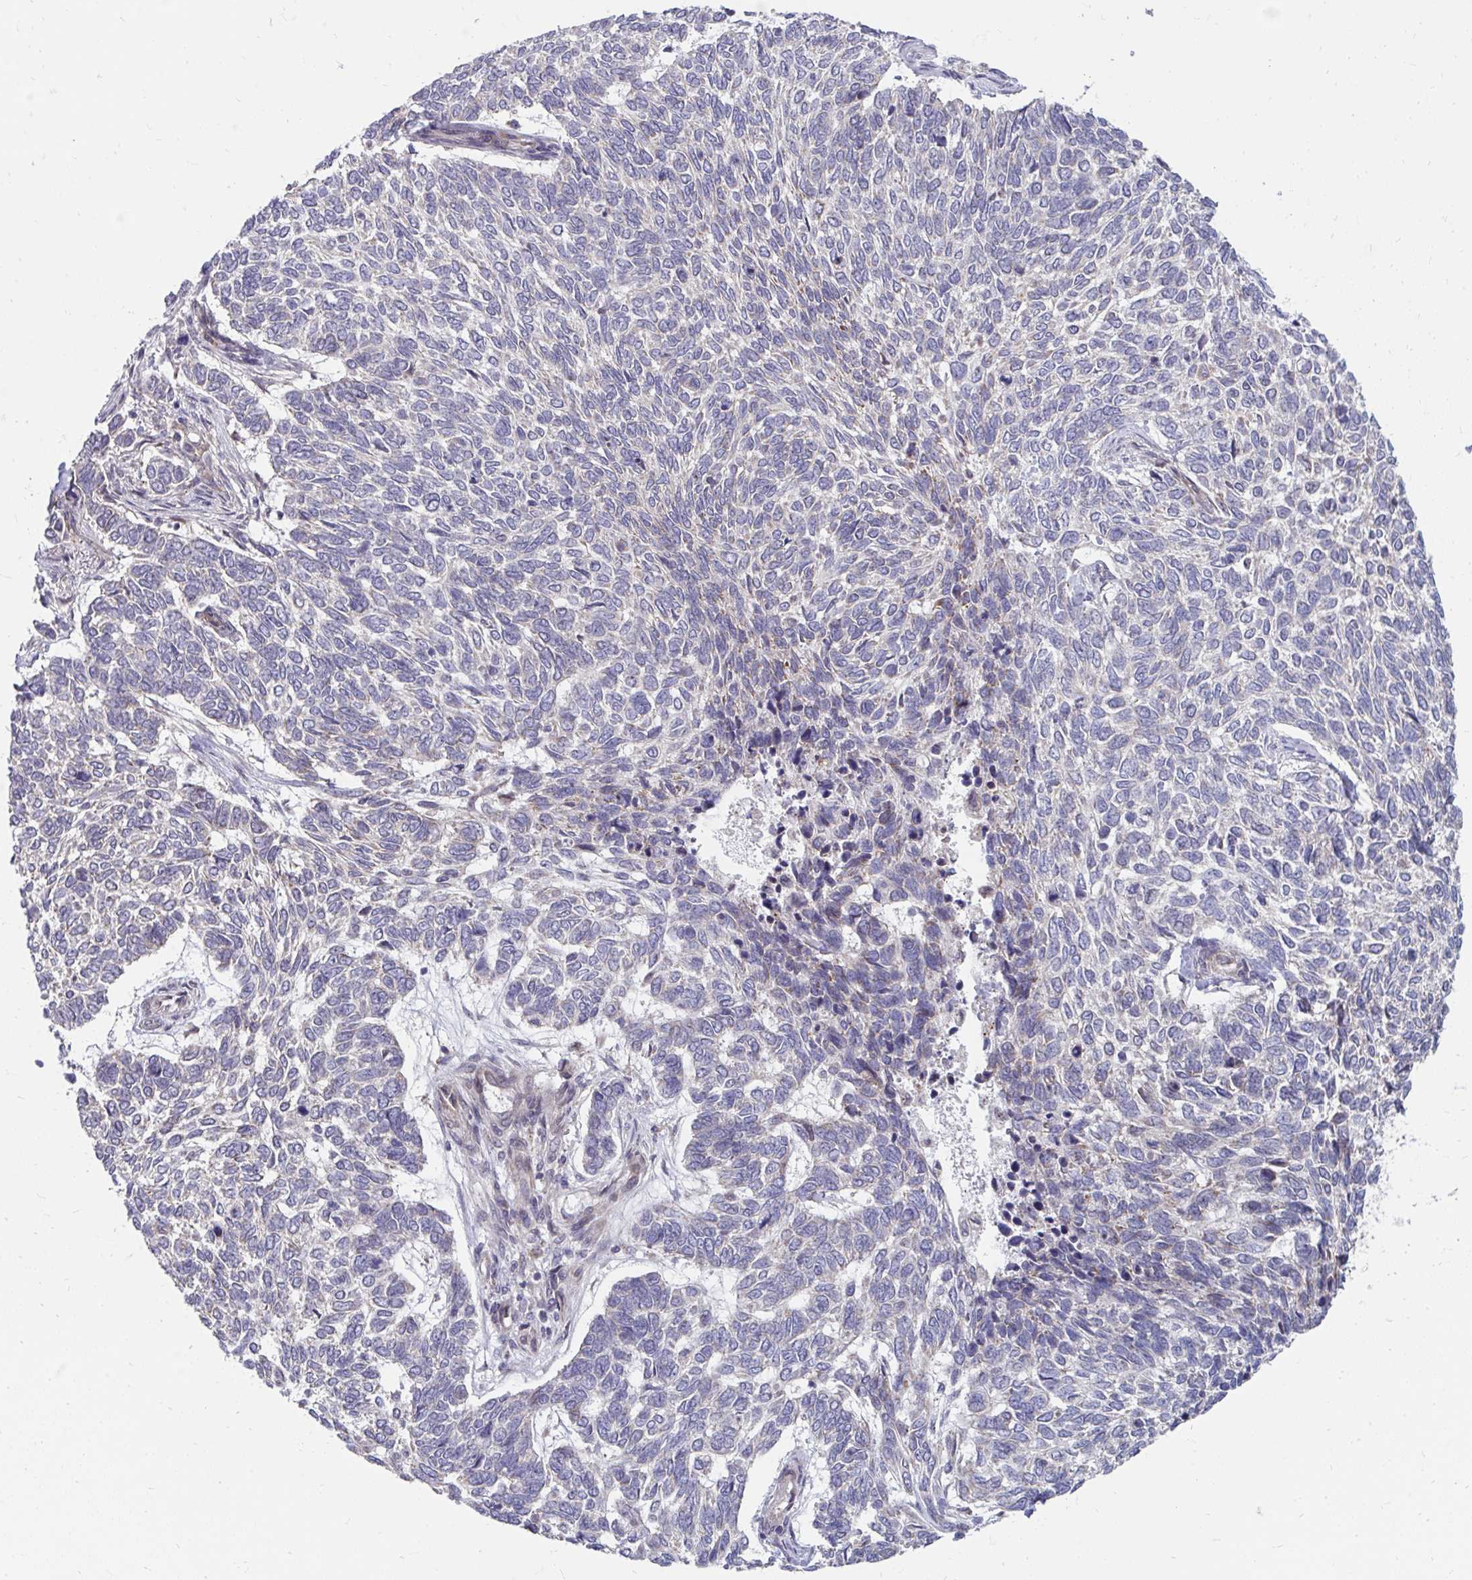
{"staining": {"intensity": "negative", "quantity": "none", "location": "none"}, "tissue": "skin cancer", "cell_type": "Tumor cells", "image_type": "cancer", "snomed": [{"axis": "morphology", "description": "Basal cell carcinoma"}, {"axis": "topography", "description": "Skin"}], "caption": "This is an immunohistochemistry photomicrograph of basal cell carcinoma (skin). There is no positivity in tumor cells.", "gene": "ITPR2", "patient": {"sex": "female", "age": 65}}